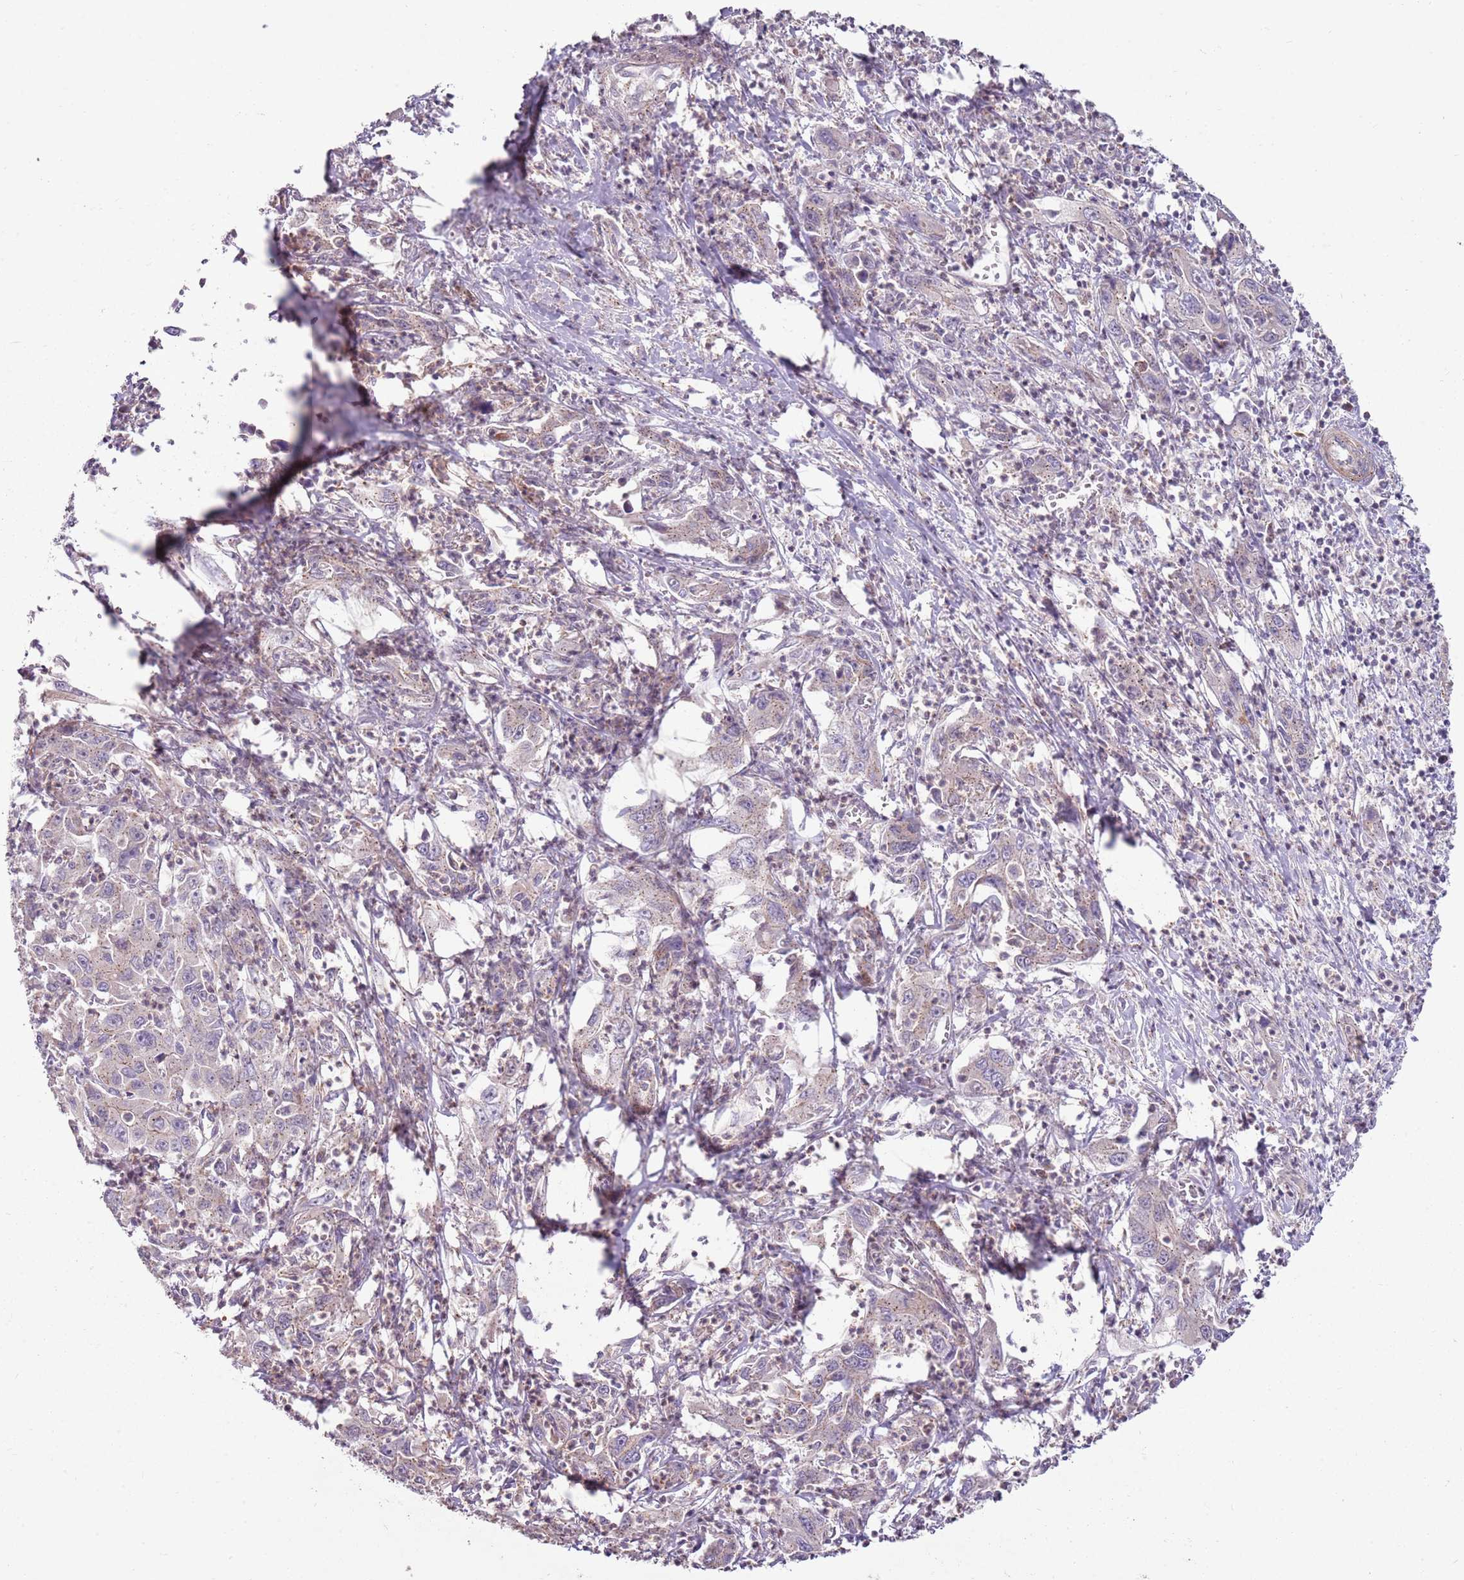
{"staining": {"intensity": "moderate", "quantity": "<25%", "location": "cytoplasmic/membranous"}, "tissue": "liver cancer", "cell_type": "Tumor cells", "image_type": "cancer", "snomed": [{"axis": "morphology", "description": "Carcinoma, Hepatocellular, NOS"}, {"axis": "topography", "description": "Liver"}], "caption": "High-power microscopy captured an immunohistochemistry micrograph of hepatocellular carcinoma (liver), revealing moderate cytoplasmic/membranous positivity in approximately <25% of tumor cells.", "gene": "SPATA31D1", "patient": {"sex": "male", "age": 63}}